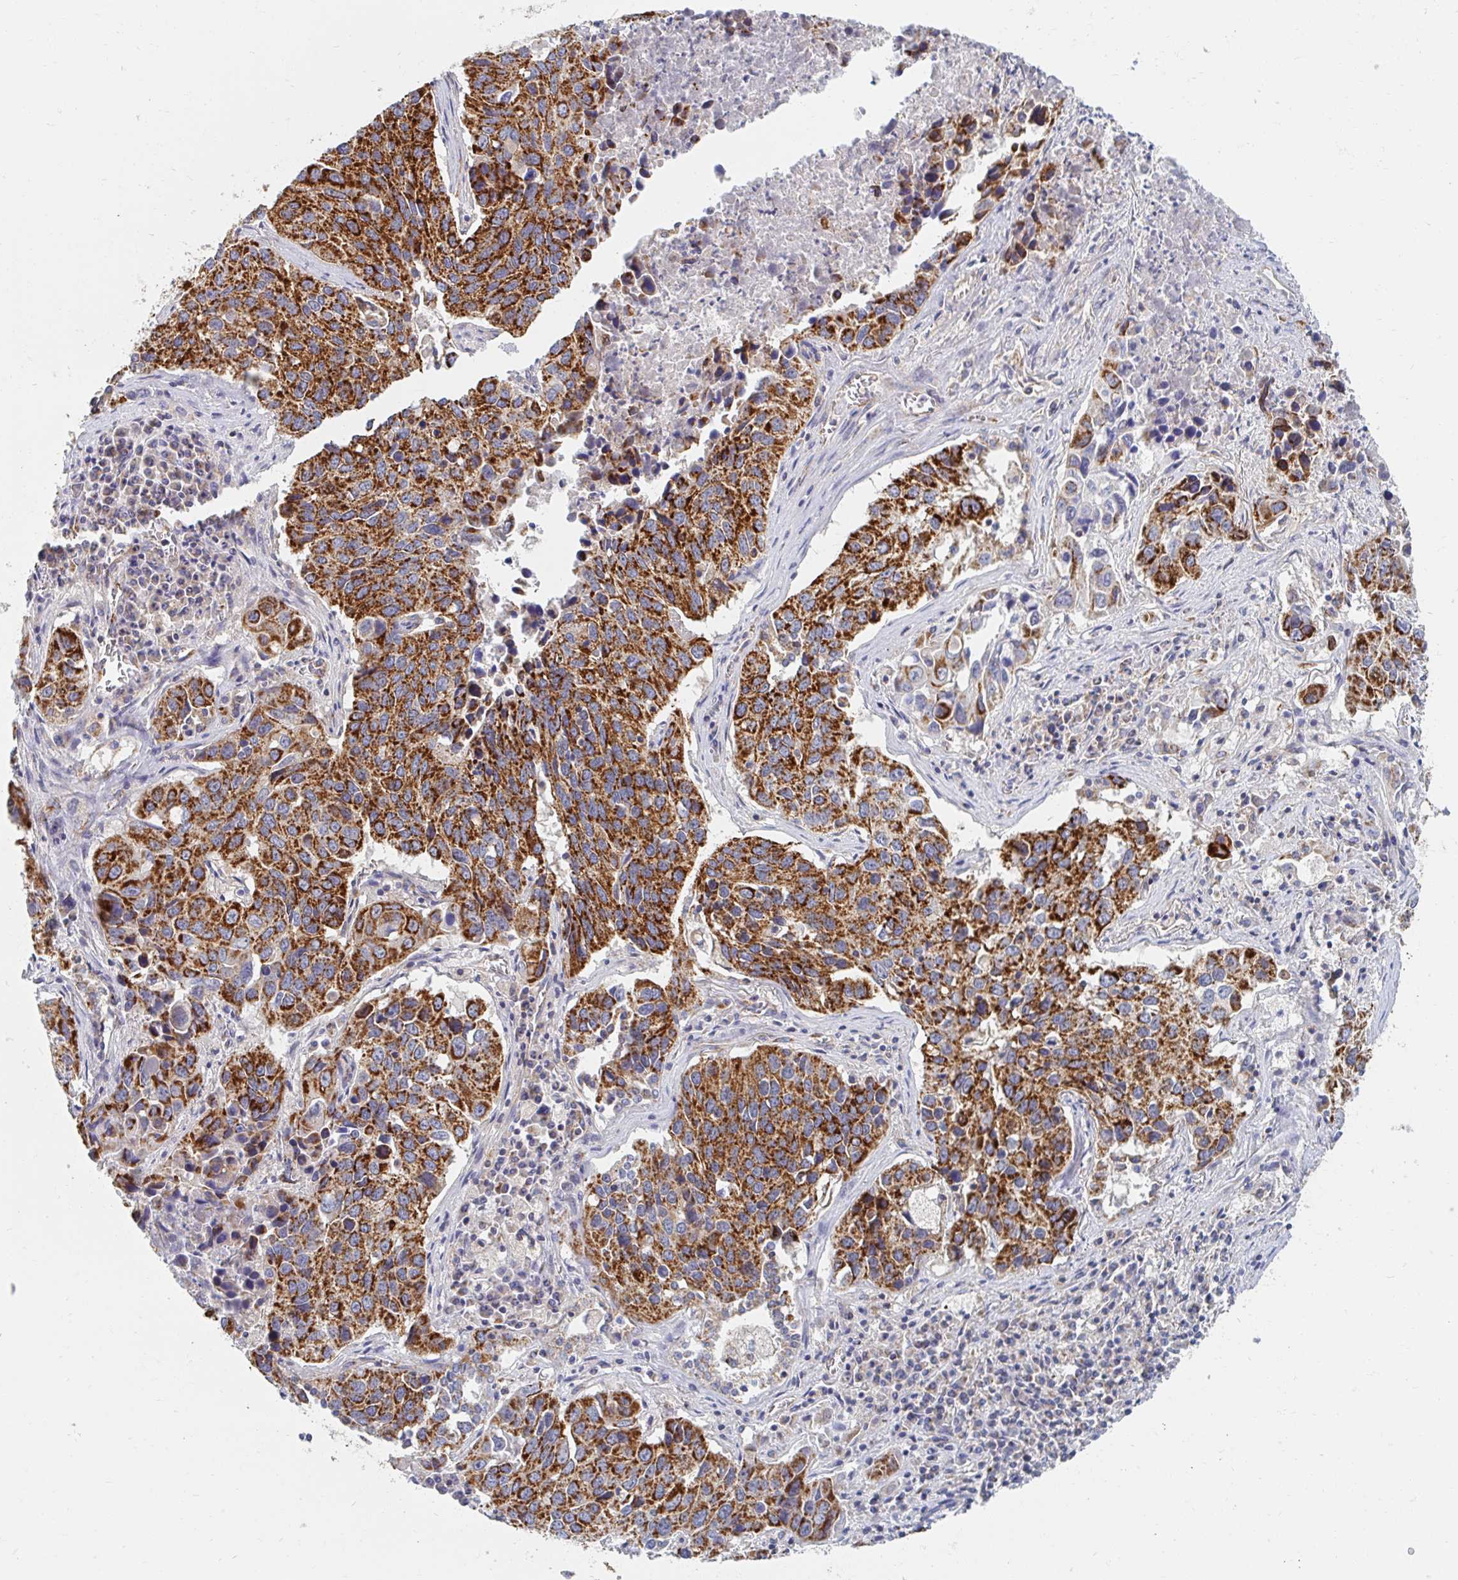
{"staining": {"intensity": "strong", "quantity": ">75%", "location": "cytoplasmic/membranous"}, "tissue": "lung cancer", "cell_type": "Tumor cells", "image_type": "cancer", "snomed": [{"axis": "morphology", "description": "Squamous cell carcinoma, NOS"}, {"axis": "topography", "description": "Lung"}], "caption": "High-magnification brightfield microscopy of lung cancer (squamous cell carcinoma) stained with DAB (brown) and counterstained with hematoxylin (blue). tumor cells exhibit strong cytoplasmic/membranous positivity is present in approximately>75% of cells.", "gene": "MAVS", "patient": {"sex": "female", "age": 61}}